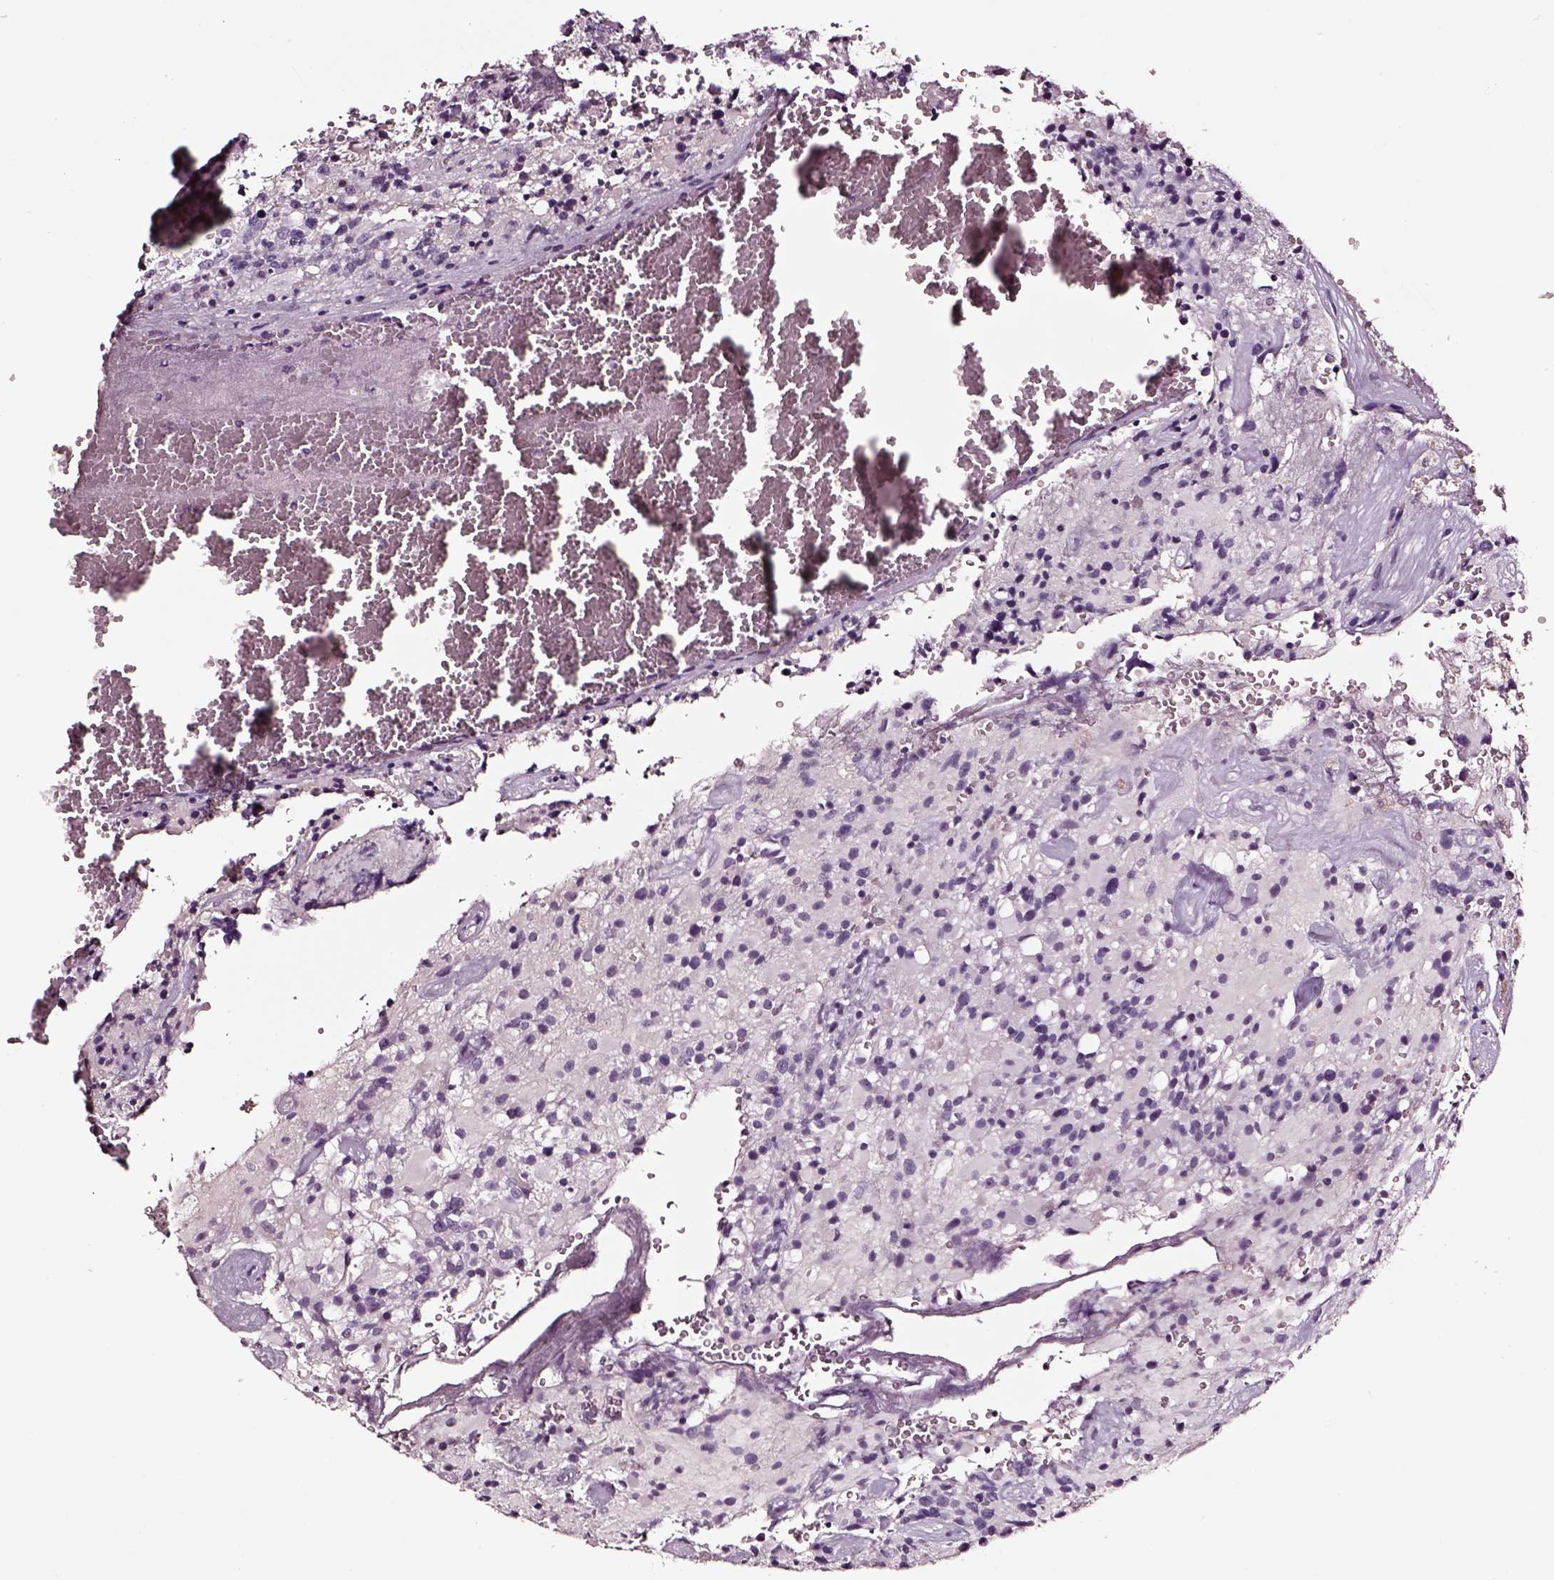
{"staining": {"intensity": "negative", "quantity": "none", "location": "none"}, "tissue": "glioma", "cell_type": "Tumor cells", "image_type": "cancer", "snomed": [{"axis": "morphology", "description": "Glioma, malignant, High grade"}, {"axis": "topography", "description": "Brain"}], "caption": "Human high-grade glioma (malignant) stained for a protein using IHC displays no positivity in tumor cells.", "gene": "SMIM17", "patient": {"sex": "female", "age": 40}}